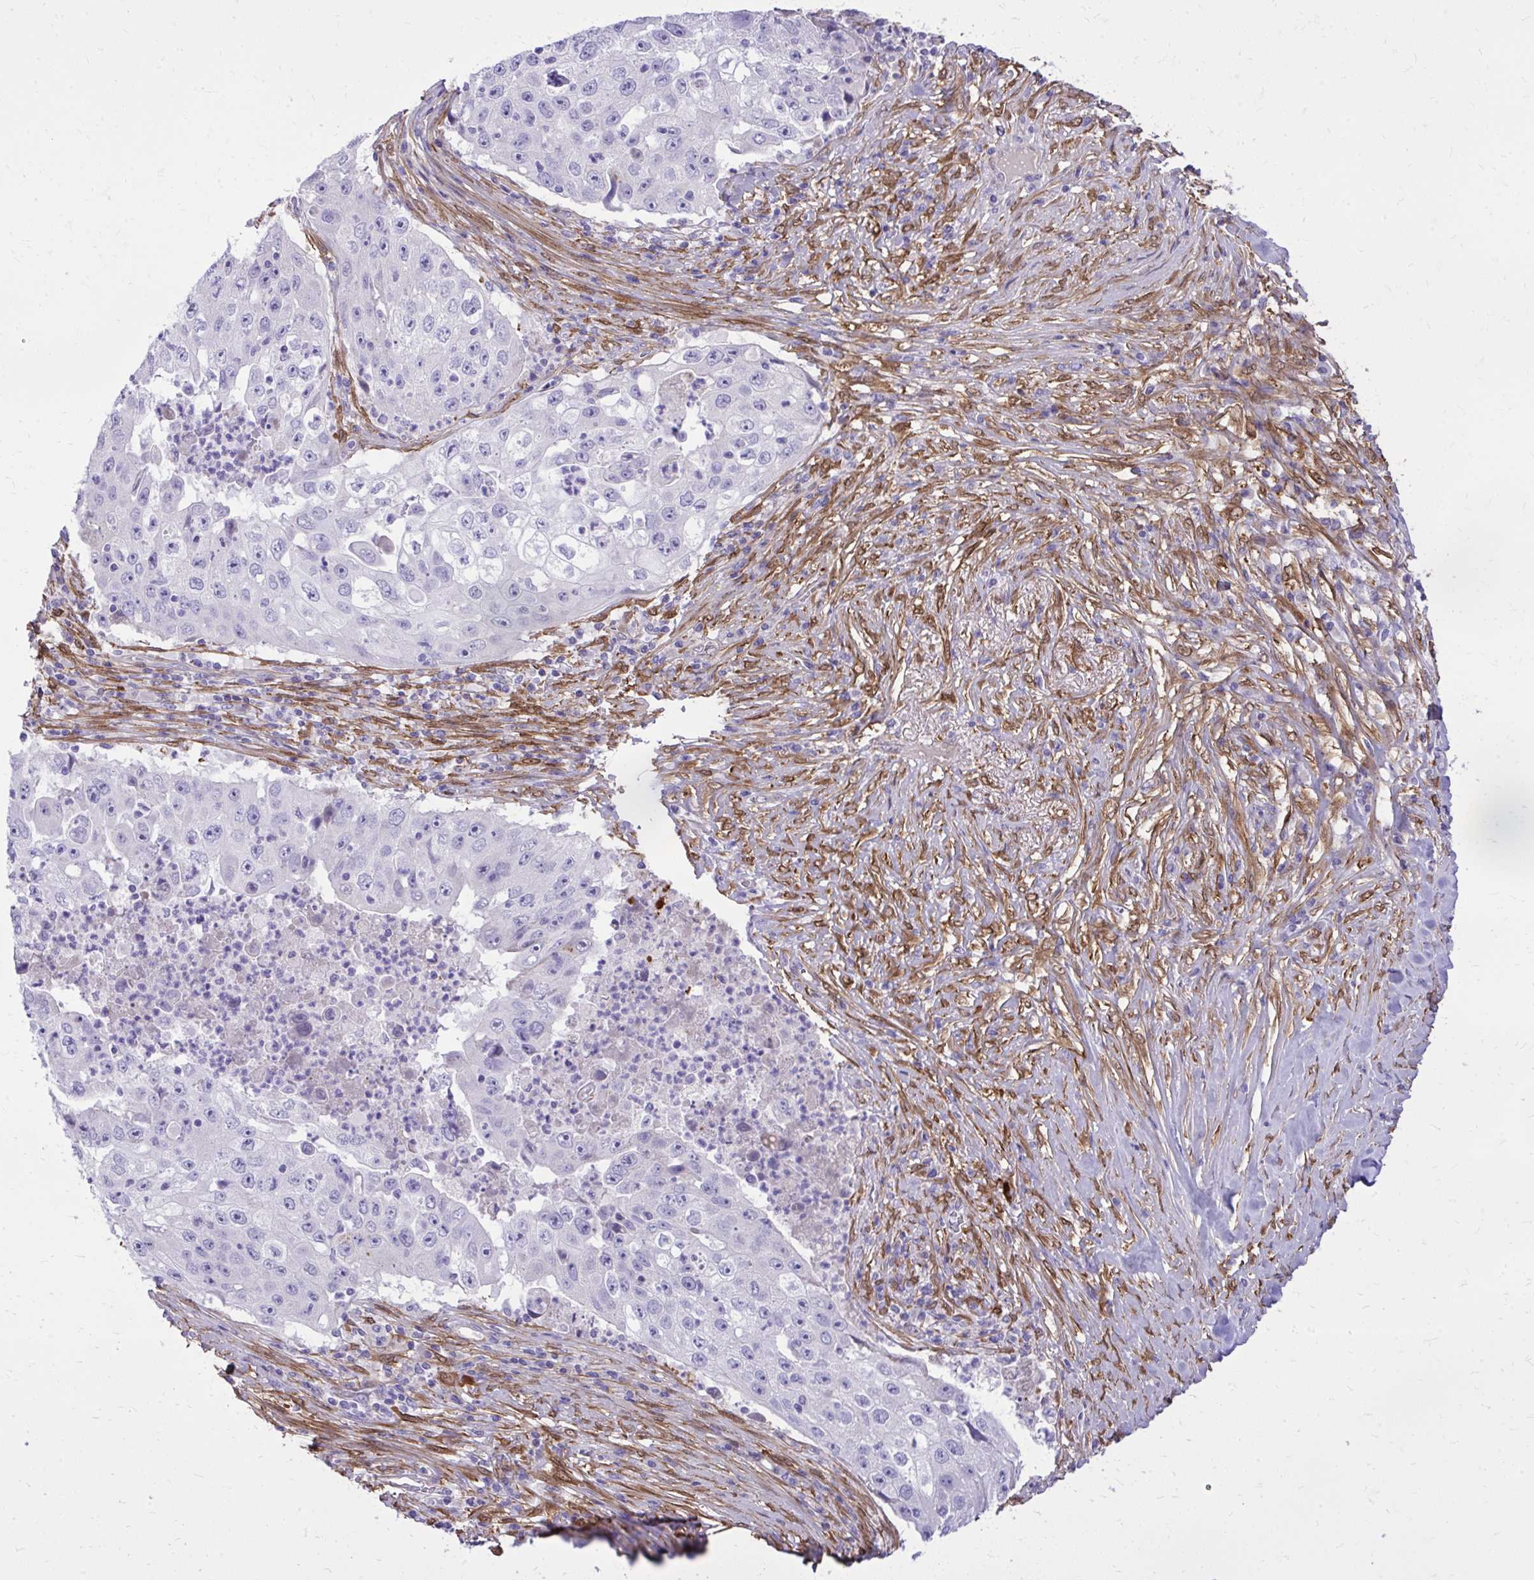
{"staining": {"intensity": "negative", "quantity": "none", "location": "none"}, "tissue": "lung cancer", "cell_type": "Tumor cells", "image_type": "cancer", "snomed": [{"axis": "morphology", "description": "Squamous cell carcinoma, NOS"}, {"axis": "topography", "description": "Lung"}], "caption": "IHC of human lung squamous cell carcinoma demonstrates no expression in tumor cells. The staining was performed using DAB (3,3'-diaminobenzidine) to visualize the protein expression in brown, while the nuclei were stained in blue with hematoxylin (Magnification: 20x).", "gene": "NNMT", "patient": {"sex": "male", "age": 64}}